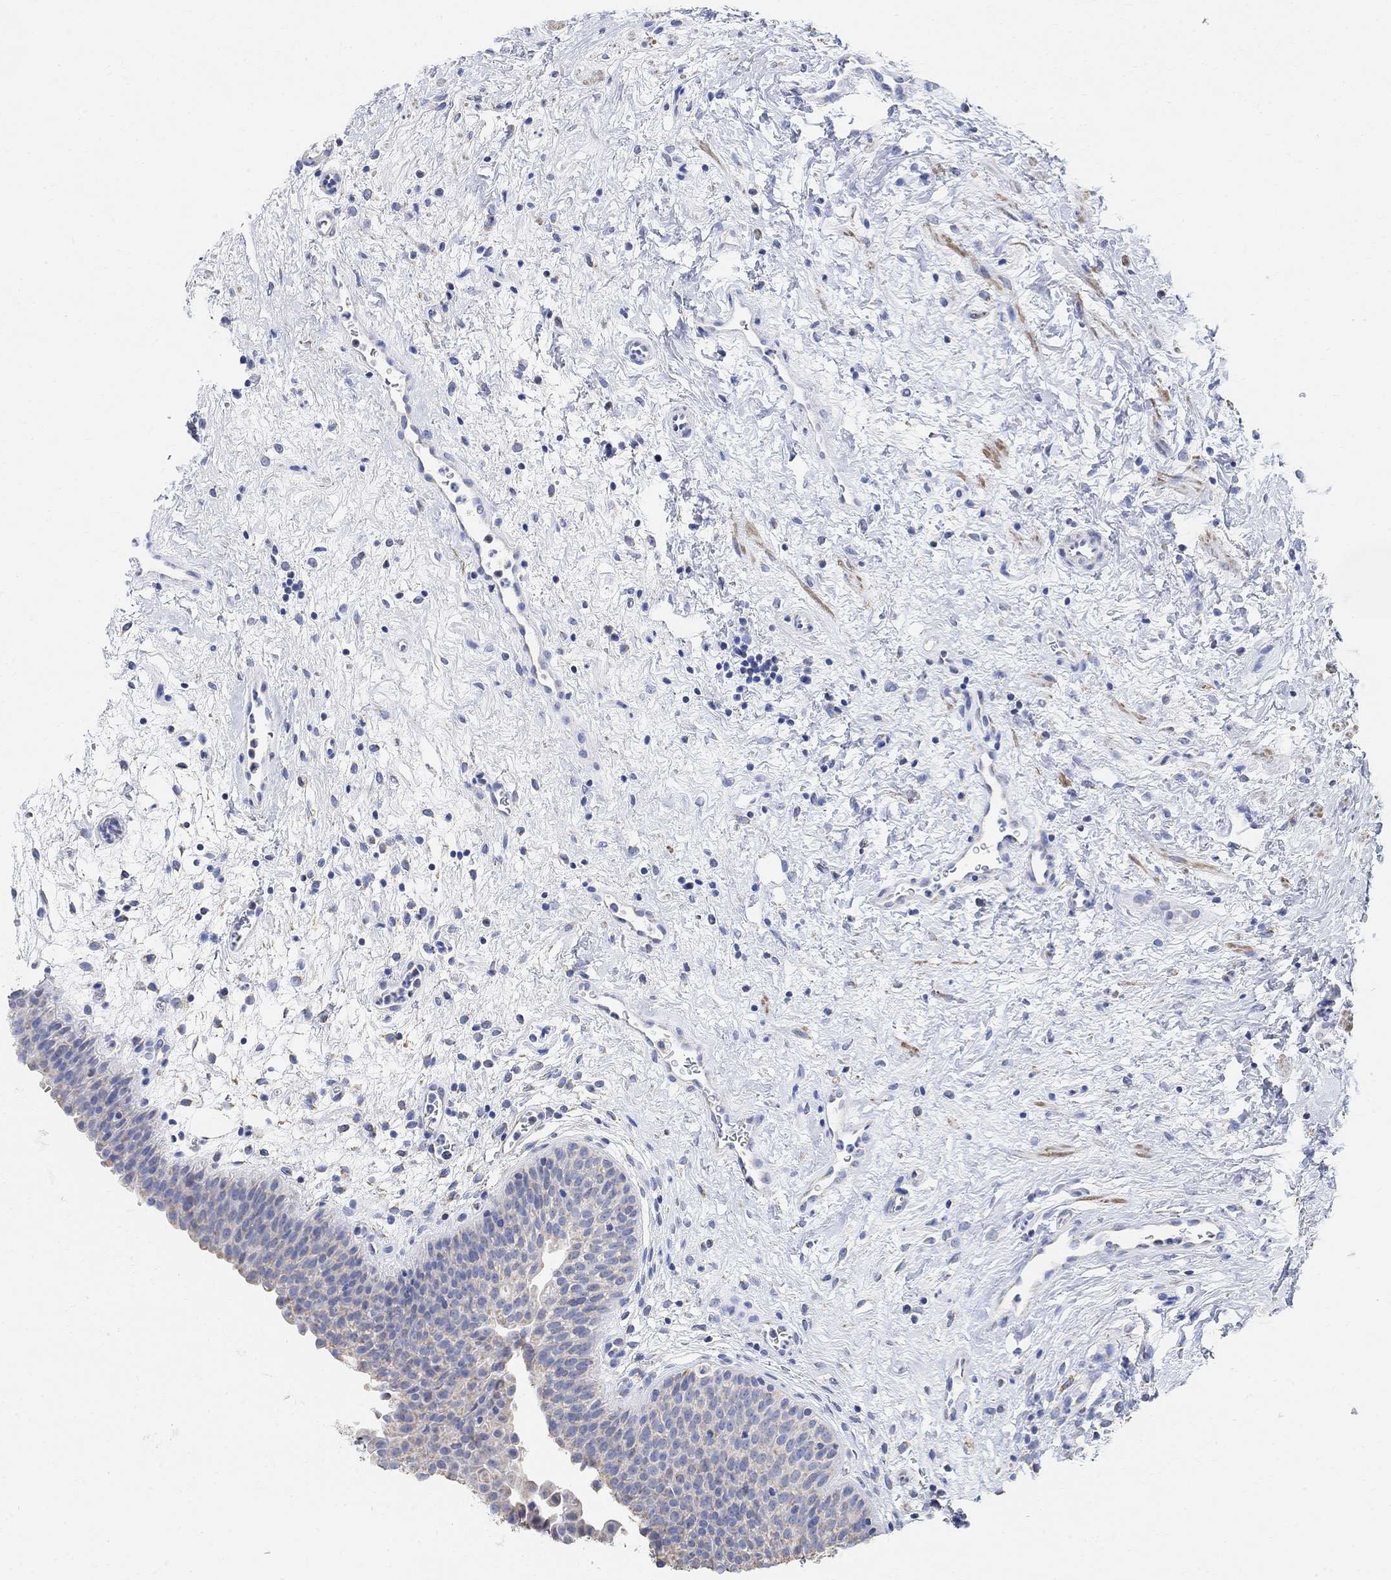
{"staining": {"intensity": "negative", "quantity": "none", "location": "none"}, "tissue": "urinary bladder", "cell_type": "Urothelial cells", "image_type": "normal", "snomed": [{"axis": "morphology", "description": "Normal tissue, NOS"}, {"axis": "topography", "description": "Urinary bladder"}], "caption": "Urothelial cells show no significant protein expression in benign urinary bladder. (Brightfield microscopy of DAB immunohistochemistry (IHC) at high magnification).", "gene": "SYT12", "patient": {"sex": "male", "age": 37}}